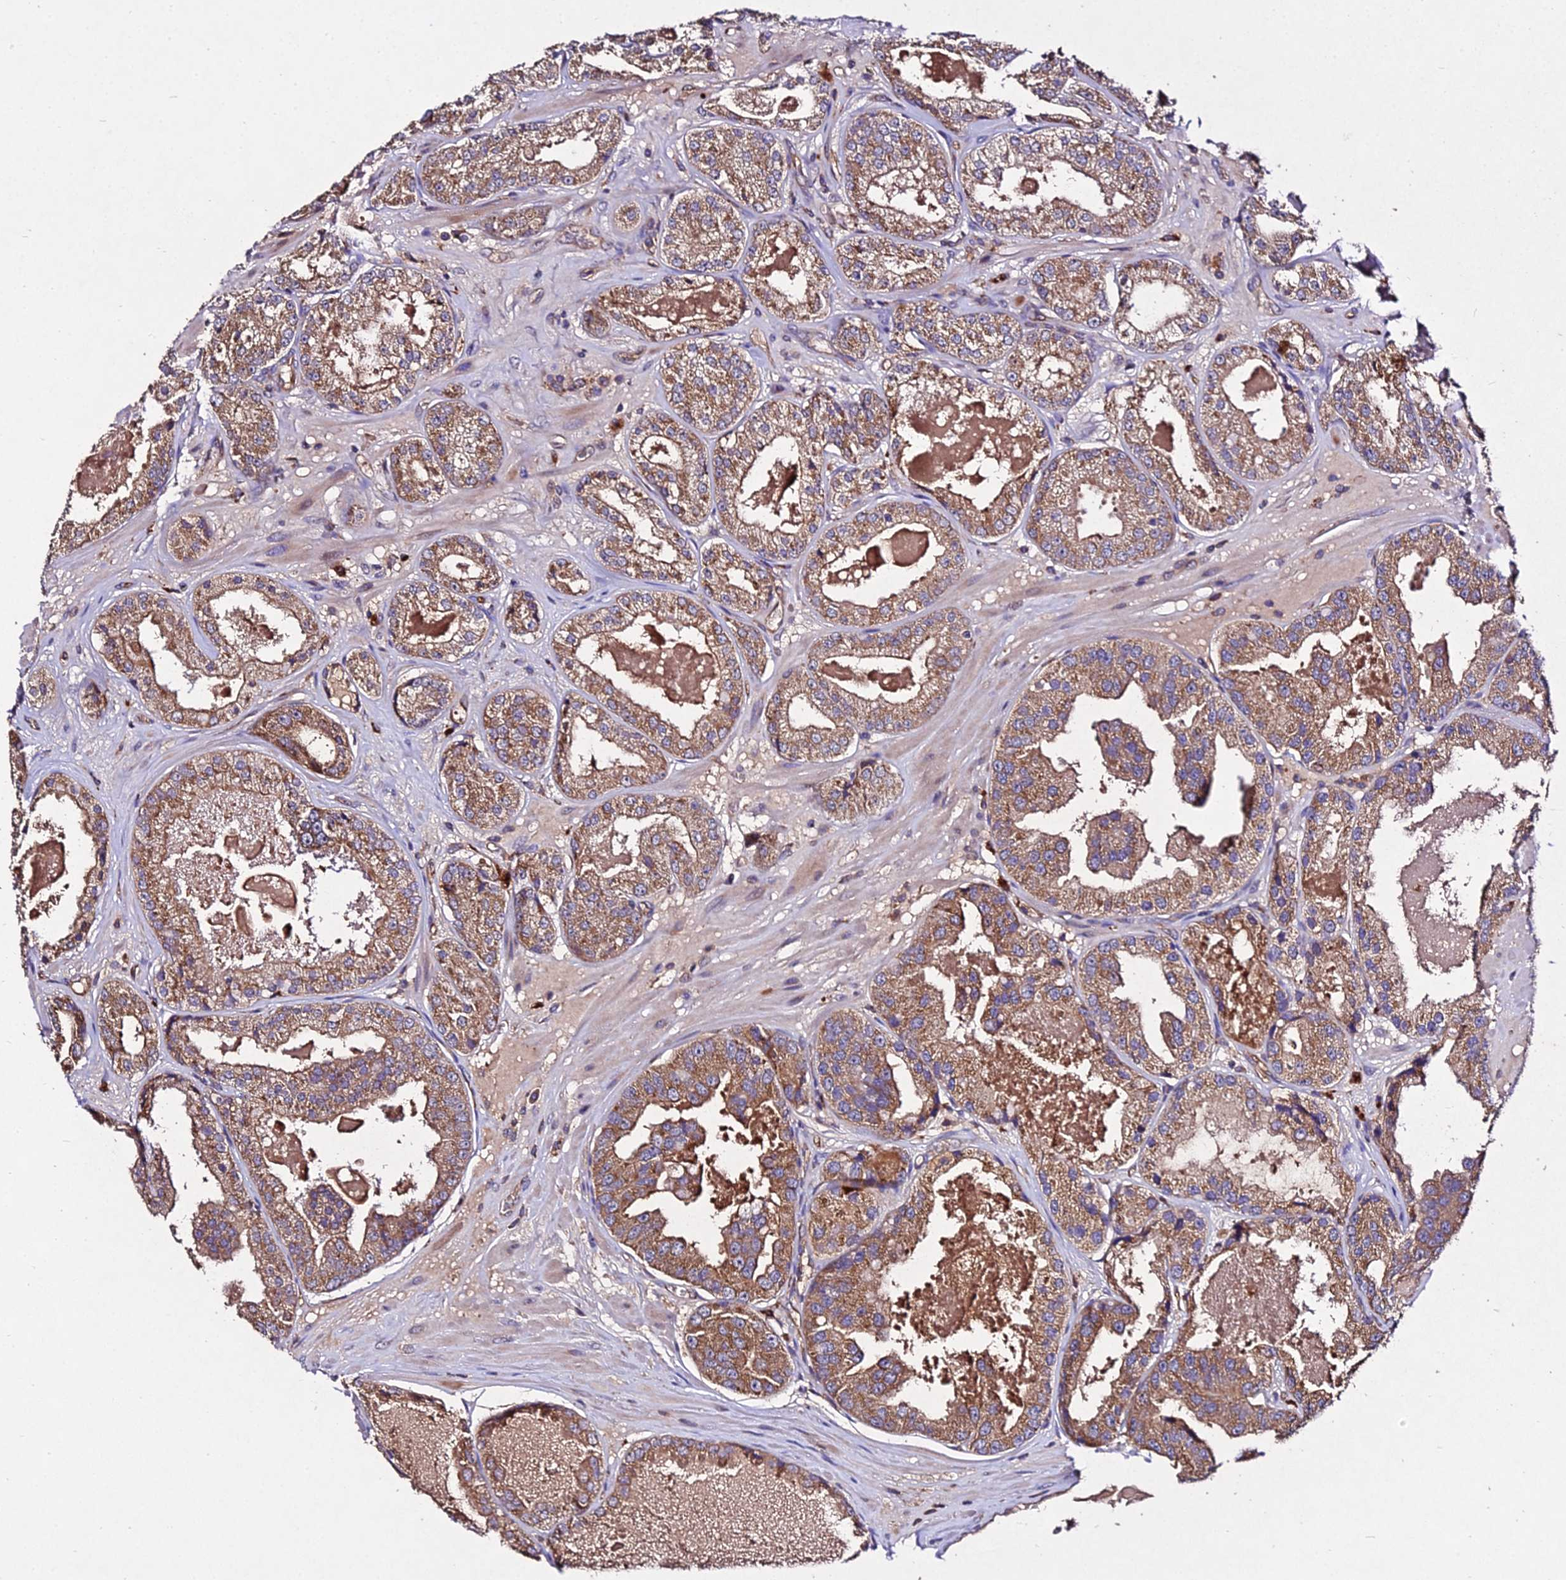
{"staining": {"intensity": "moderate", "quantity": ">75%", "location": "cytoplasmic/membranous"}, "tissue": "prostate cancer", "cell_type": "Tumor cells", "image_type": "cancer", "snomed": [{"axis": "morphology", "description": "Adenocarcinoma, High grade"}, {"axis": "topography", "description": "Prostate"}], "caption": "An immunohistochemistry (IHC) micrograph of neoplastic tissue is shown. Protein staining in brown shows moderate cytoplasmic/membranous positivity in prostate cancer within tumor cells. Ihc stains the protein in brown and the nuclei are stained blue.", "gene": "AP3M2", "patient": {"sex": "male", "age": 63}}